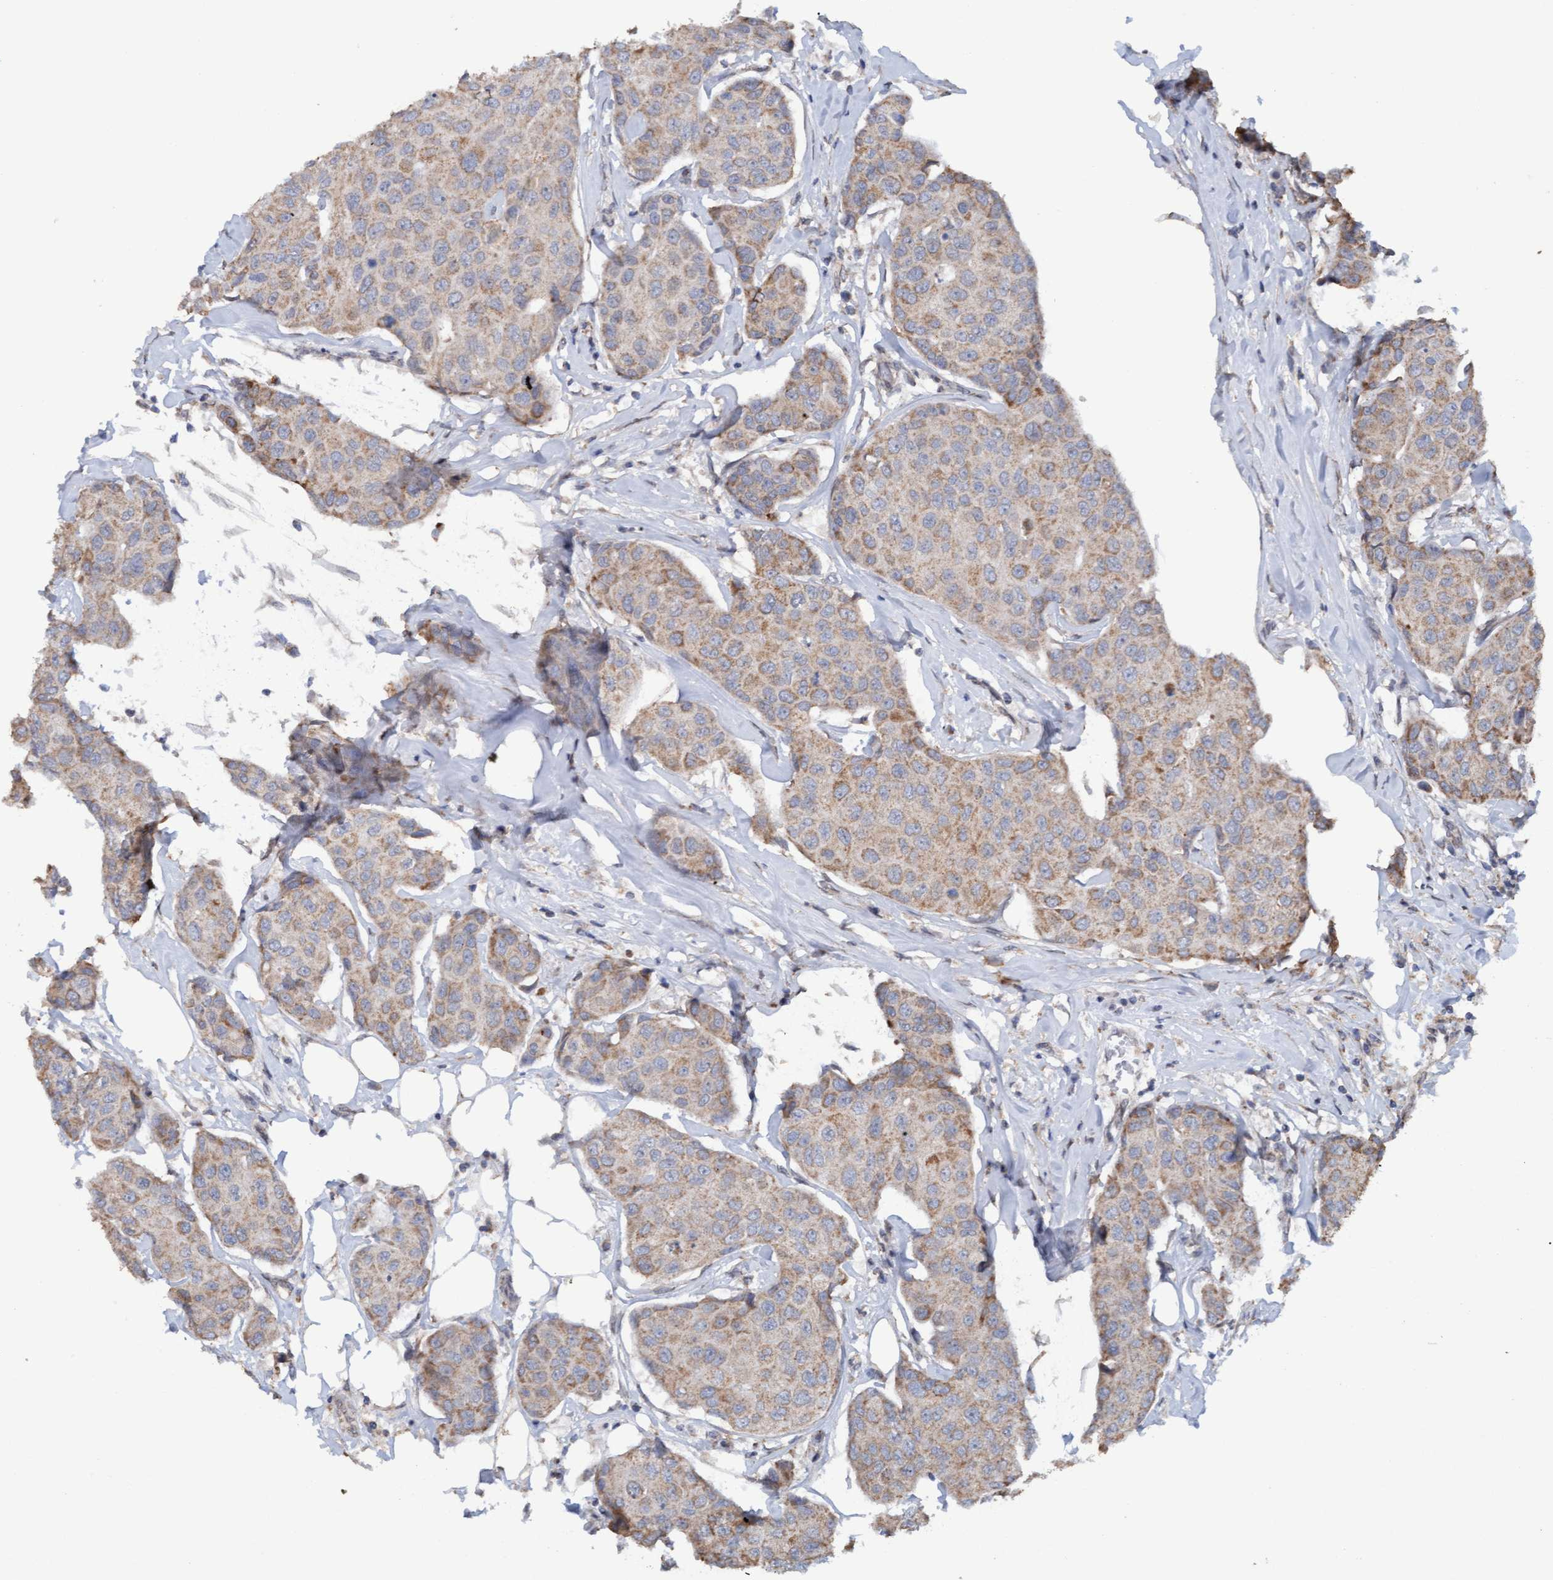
{"staining": {"intensity": "weak", "quantity": ">75%", "location": "cytoplasmic/membranous"}, "tissue": "breast cancer", "cell_type": "Tumor cells", "image_type": "cancer", "snomed": [{"axis": "morphology", "description": "Duct carcinoma"}, {"axis": "topography", "description": "Breast"}], "caption": "Immunohistochemical staining of infiltrating ductal carcinoma (breast) reveals low levels of weak cytoplasmic/membranous protein staining in about >75% of tumor cells. Using DAB (3,3'-diaminobenzidine) (brown) and hematoxylin (blue) stains, captured at high magnification using brightfield microscopy.", "gene": "MGLL", "patient": {"sex": "female", "age": 80}}